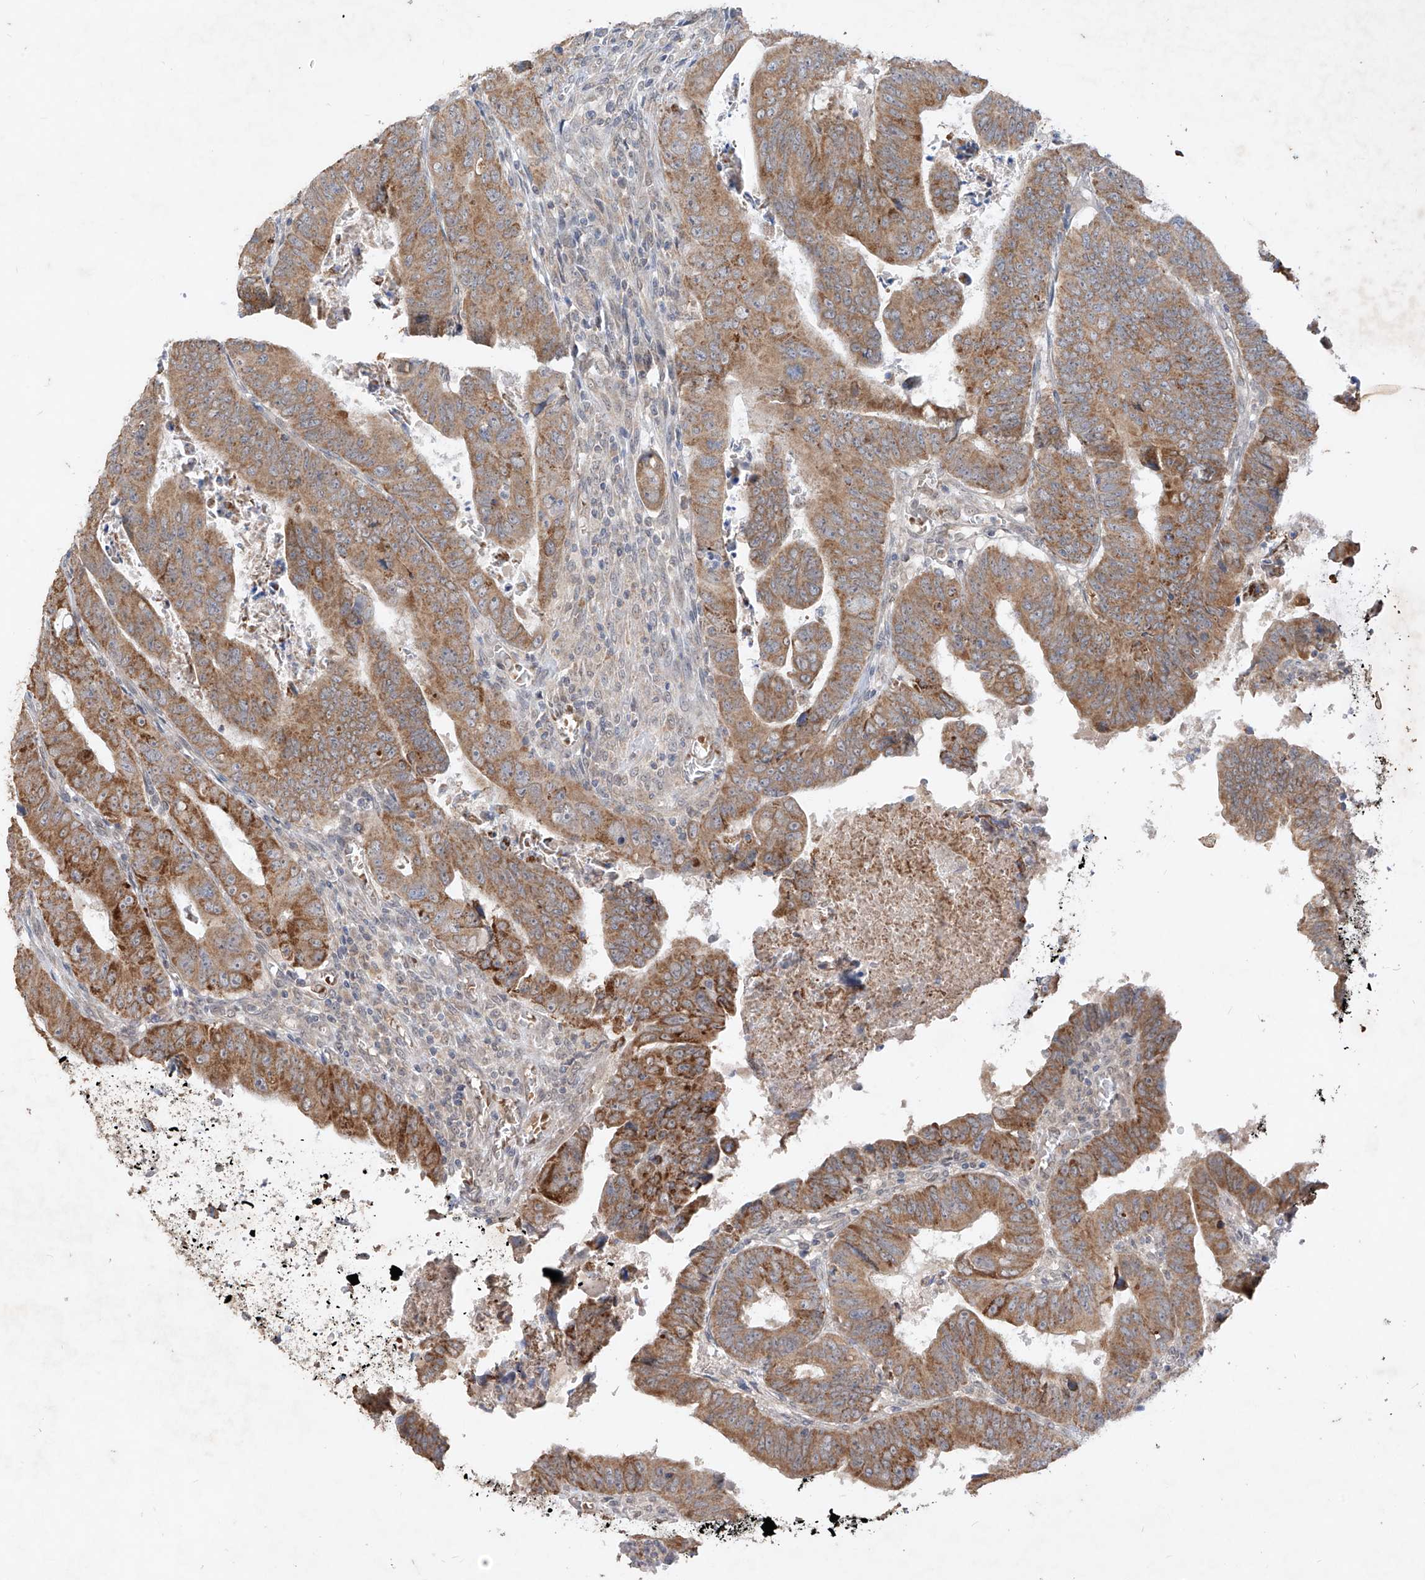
{"staining": {"intensity": "moderate", "quantity": ">75%", "location": "cytoplasmic/membranous"}, "tissue": "colorectal cancer", "cell_type": "Tumor cells", "image_type": "cancer", "snomed": [{"axis": "morphology", "description": "Normal tissue, NOS"}, {"axis": "morphology", "description": "Adenocarcinoma, NOS"}, {"axis": "topography", "description": "Rectum"}], "caption": "DAB (3,3'-diaminobenzidine) immunohistochemical staining of human adenocarcinoma (colorectal) shows moderate cytoplasmic/membranous protein expression in approximately >75% of tumor cells.", "gene": "MTUS2", "patient": {"sex": "female", "age": 65}}